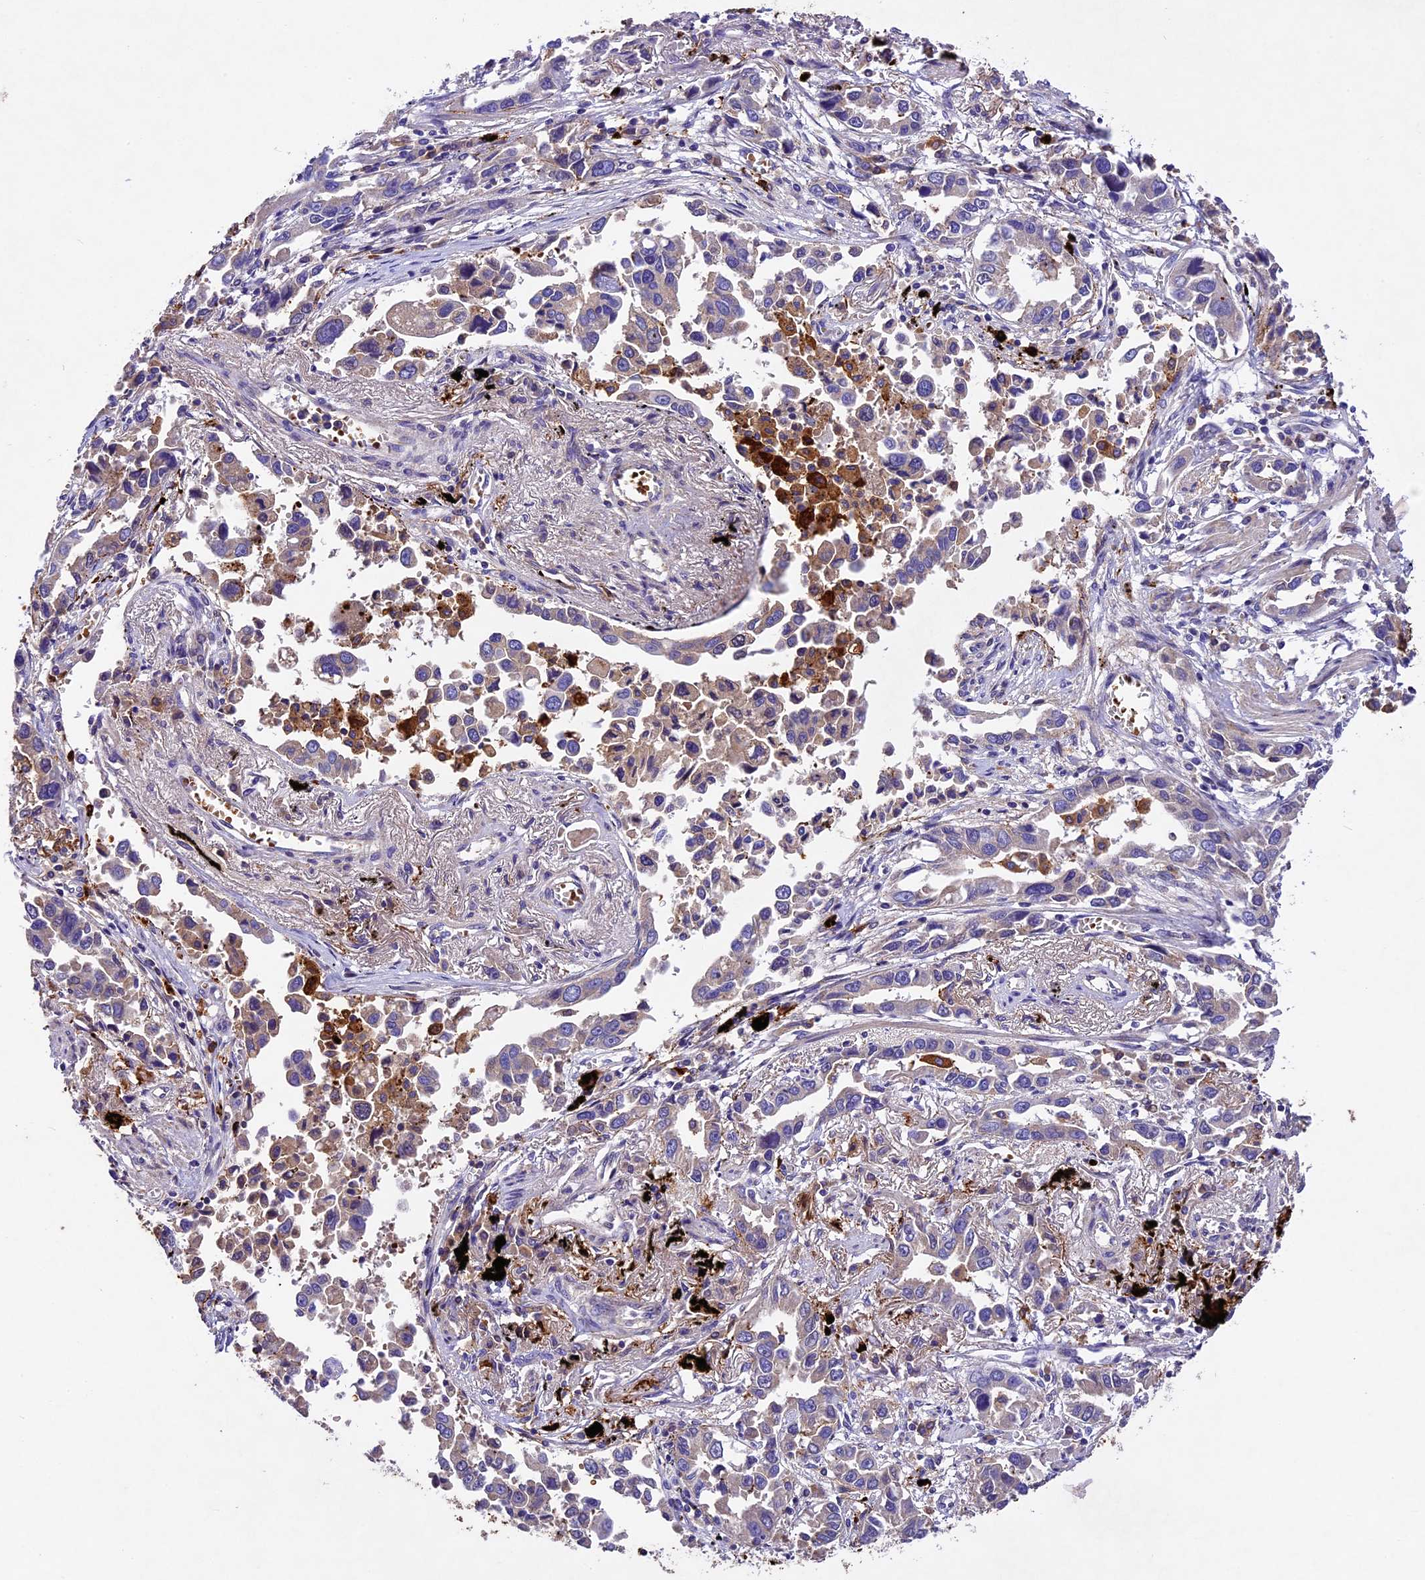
{"staining": {"intensity": "negative", "quantity": "none", "location": "none"}, "tissue": "lung cancer", "cell_type": "Tumor cells", "image_type": "cancer", "snomed": [{"axis": "morphology", "description": "Adenocarcinoma, NOS"}, {"axis": "topography", "description": "Lung"}], "caption": "This photomicrograph is of lung cancer (adenocarcinoma) stained with immunohistochemistry (IHC) to label a protein in brown with the nuclei are counter-stained blue. There is no expression in tumor cells. Nuclei are stained in blue.", "gene": "CILP2", "patient": {"sex": "male", "age": 67}}